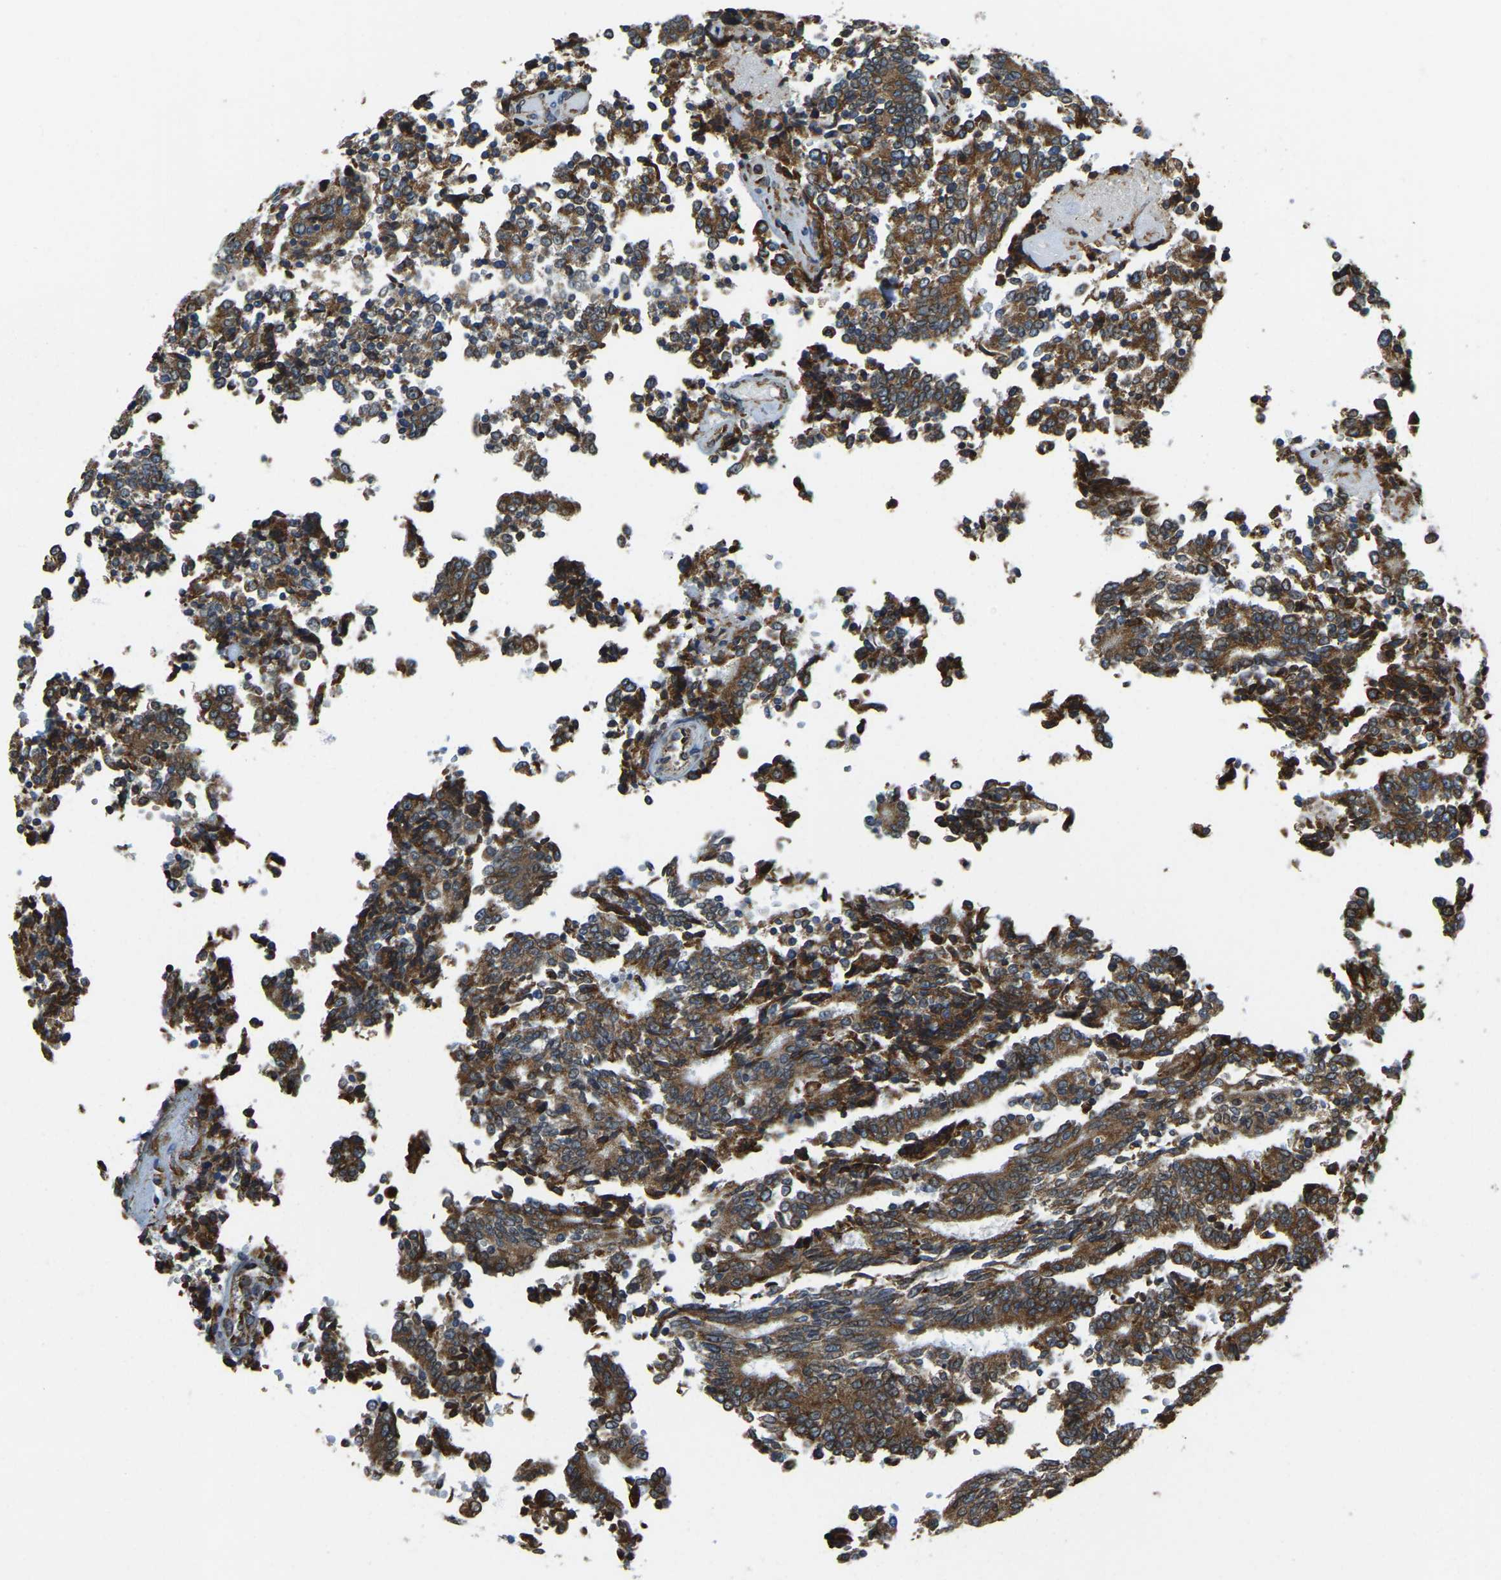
{"staining": {"intensity": "strong", "quantity": ">75%", "location": "cytoplasmic/membranous"}, "tissue": "prostate cancer", "cell_type": "Tumor cells", "image_type": "cancer", "snomed": [{"axis": "morphology", "description": "Normal tissue, NOS"}, {"axis": "morphology", "description": "Adenocarcinoma, High grade"}, {"axis": "topography", "description": "Prostate"}, {"axis": "topography", "description": "Seminal veicle"}], "caption": "A high amount of strong cytoplasmic/membranous expression is present in approximately >75% of tumor cells in adenocarcinoma (high-grade) (prostate) tissue.", "gene": "RNF115", "patient": {"sex": "male", "age": 55}}